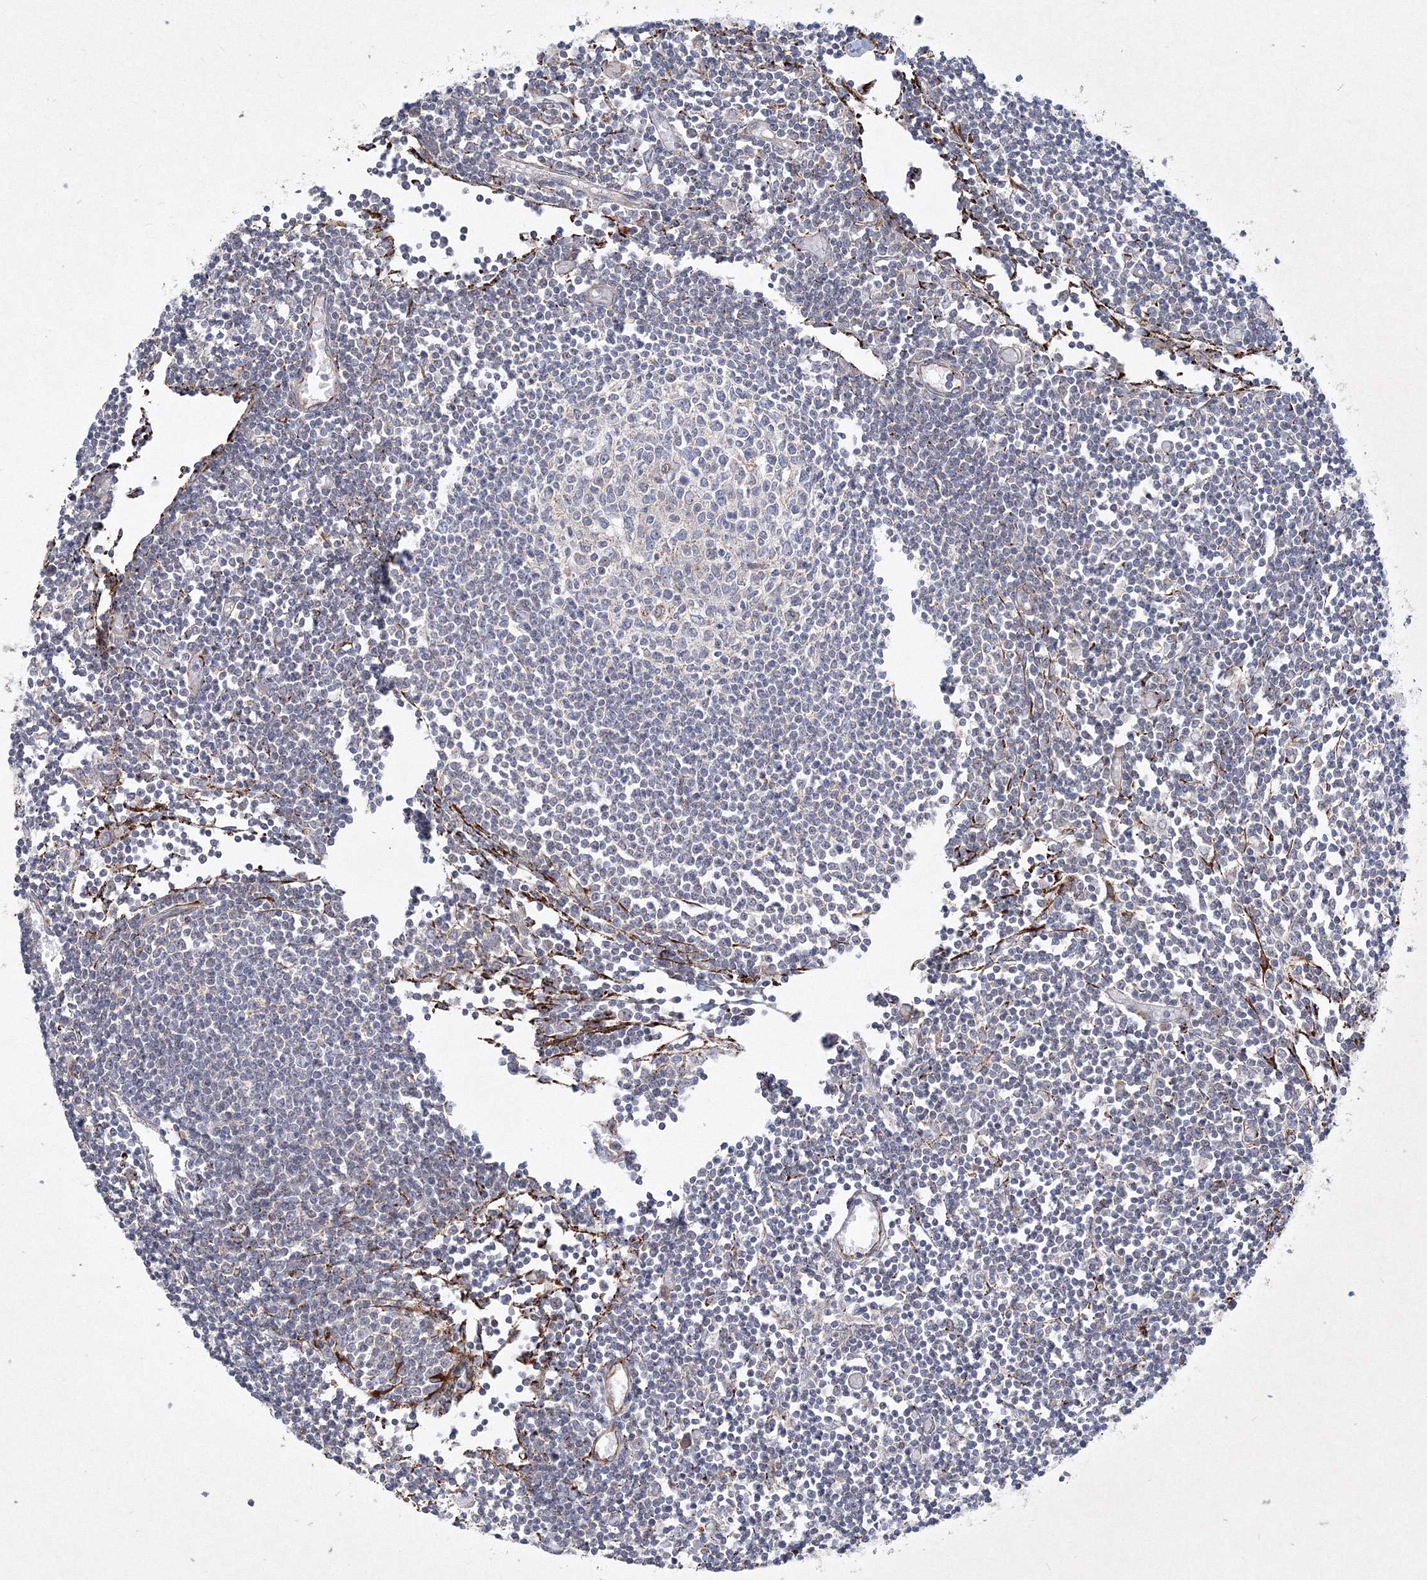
{"staining": {"intensity": "moderate", "quantity": "<25%", "location": "cytoplasmic/membranous"}, "tissue": "lymph node", "cell_type": "Germinal center cells", "image_type": "normal", "snomed": [{"axis": "morphology", "description": "Normal tissue, NOS"}, {"axis": "topography", "description": "Lymph node"}], "caption": "Protein staining of unremarkable lymph node shows moderate cytoplasmic/membranous staining in about <25% of germinal center cells. The staining was performed using DAB (3,3'-diaminobenzidine), with brown indicating positive protein expression. Nuclei are stained blue with hematoxylin.", "gene": "WDR49", "patient": {"sex": "female", "age": 11}}